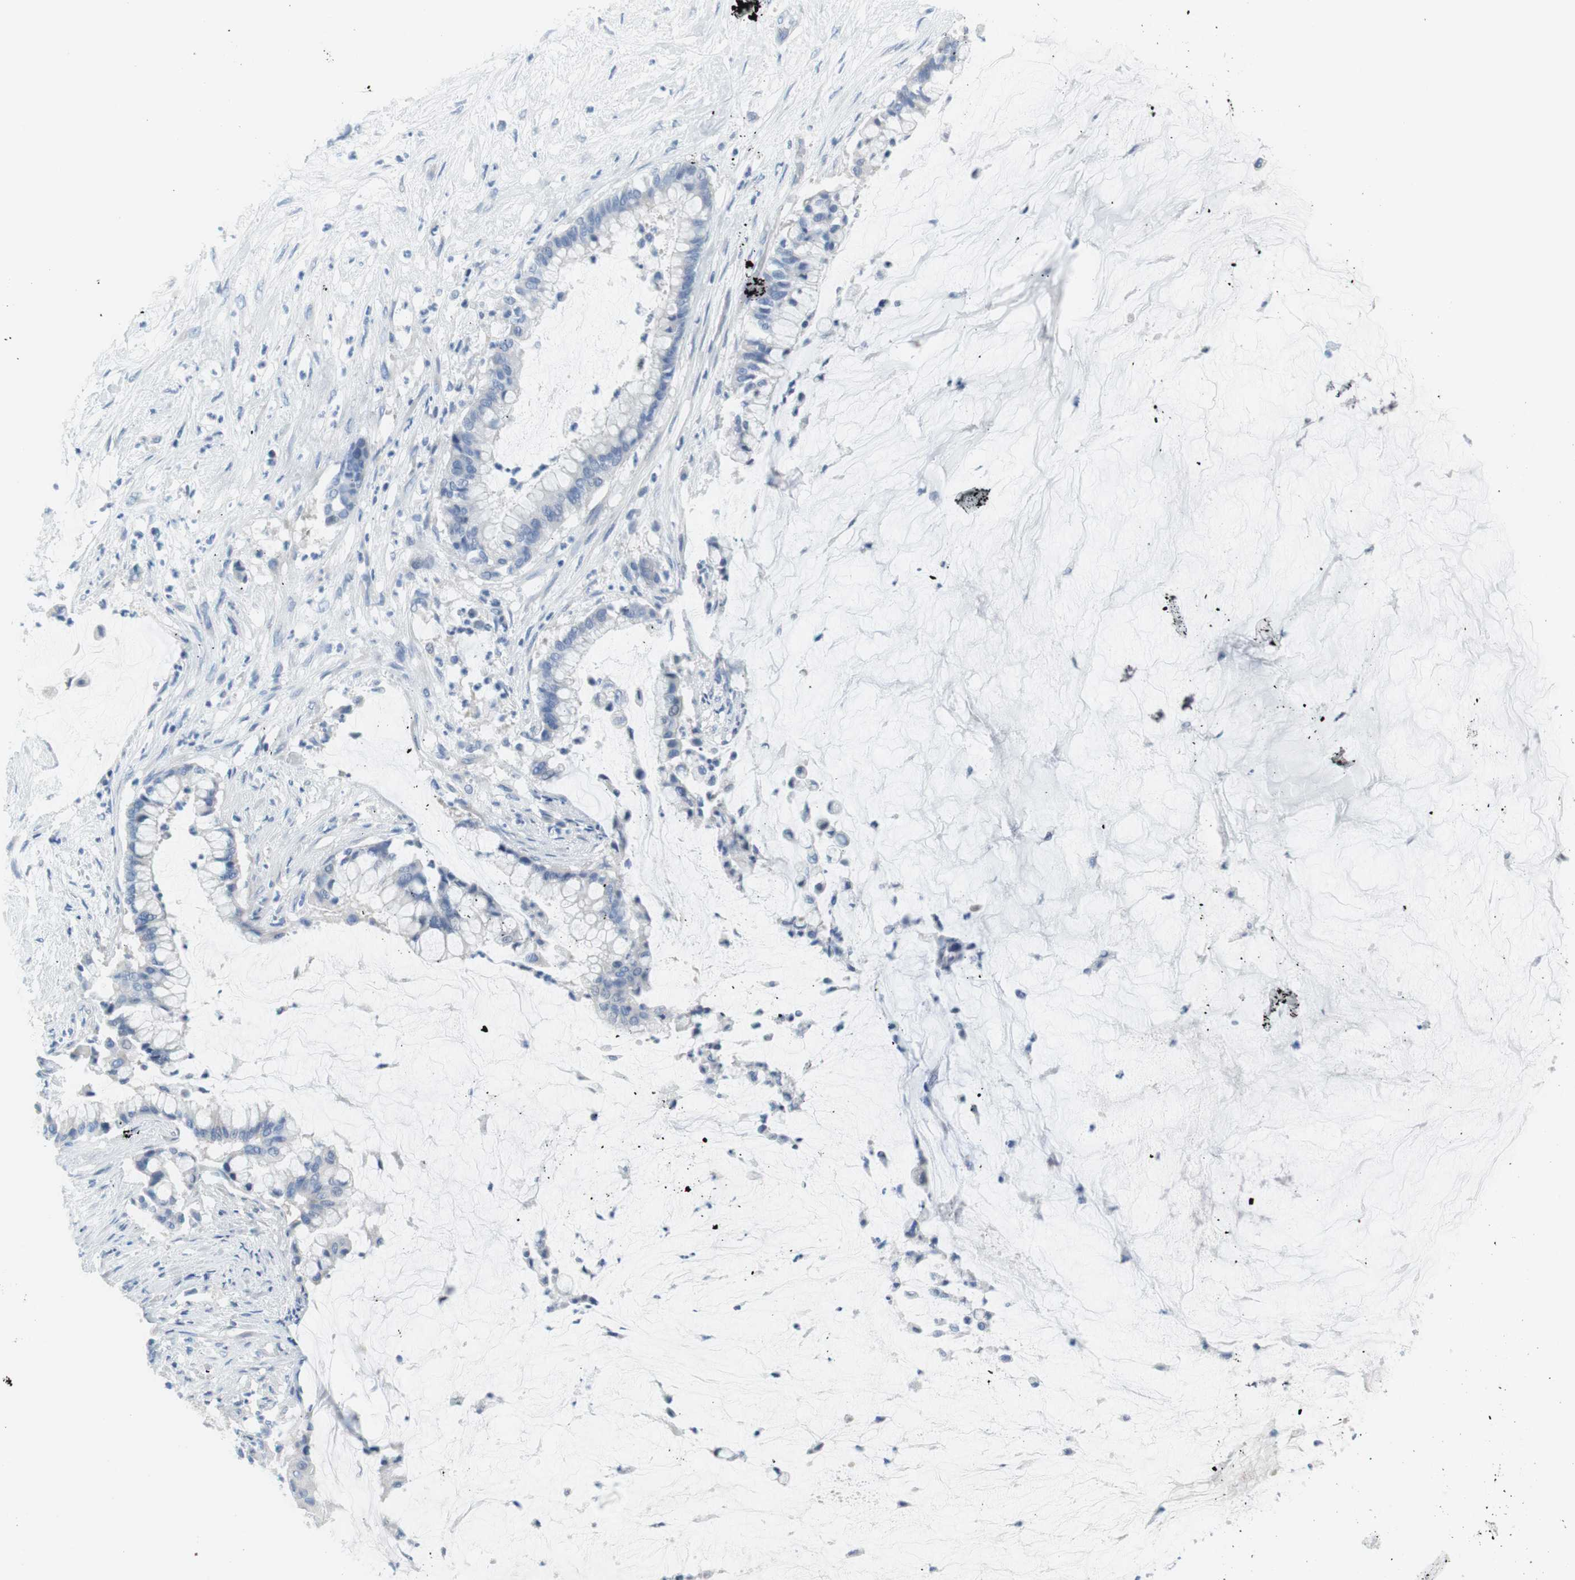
{"staining": {"intensity": "negative", "quantity": "none", "location": "none"}, "tissue": "pancreatic cancer", "cell_type": "Tumor cells", "image_type": "cancer", "snomed": [{"axis": "morphology", "description": "Adenocarcinoma, NOS"}, {"axis": "topography", "description": "Pancreas"}], "caption": "Human pancreatic cancer (adenocarcinoma) stained for a protein using IHC reveals no positivity in tumor cells.", "gene": "MYH1", "patient": {"sex": "male", "age": 41}}